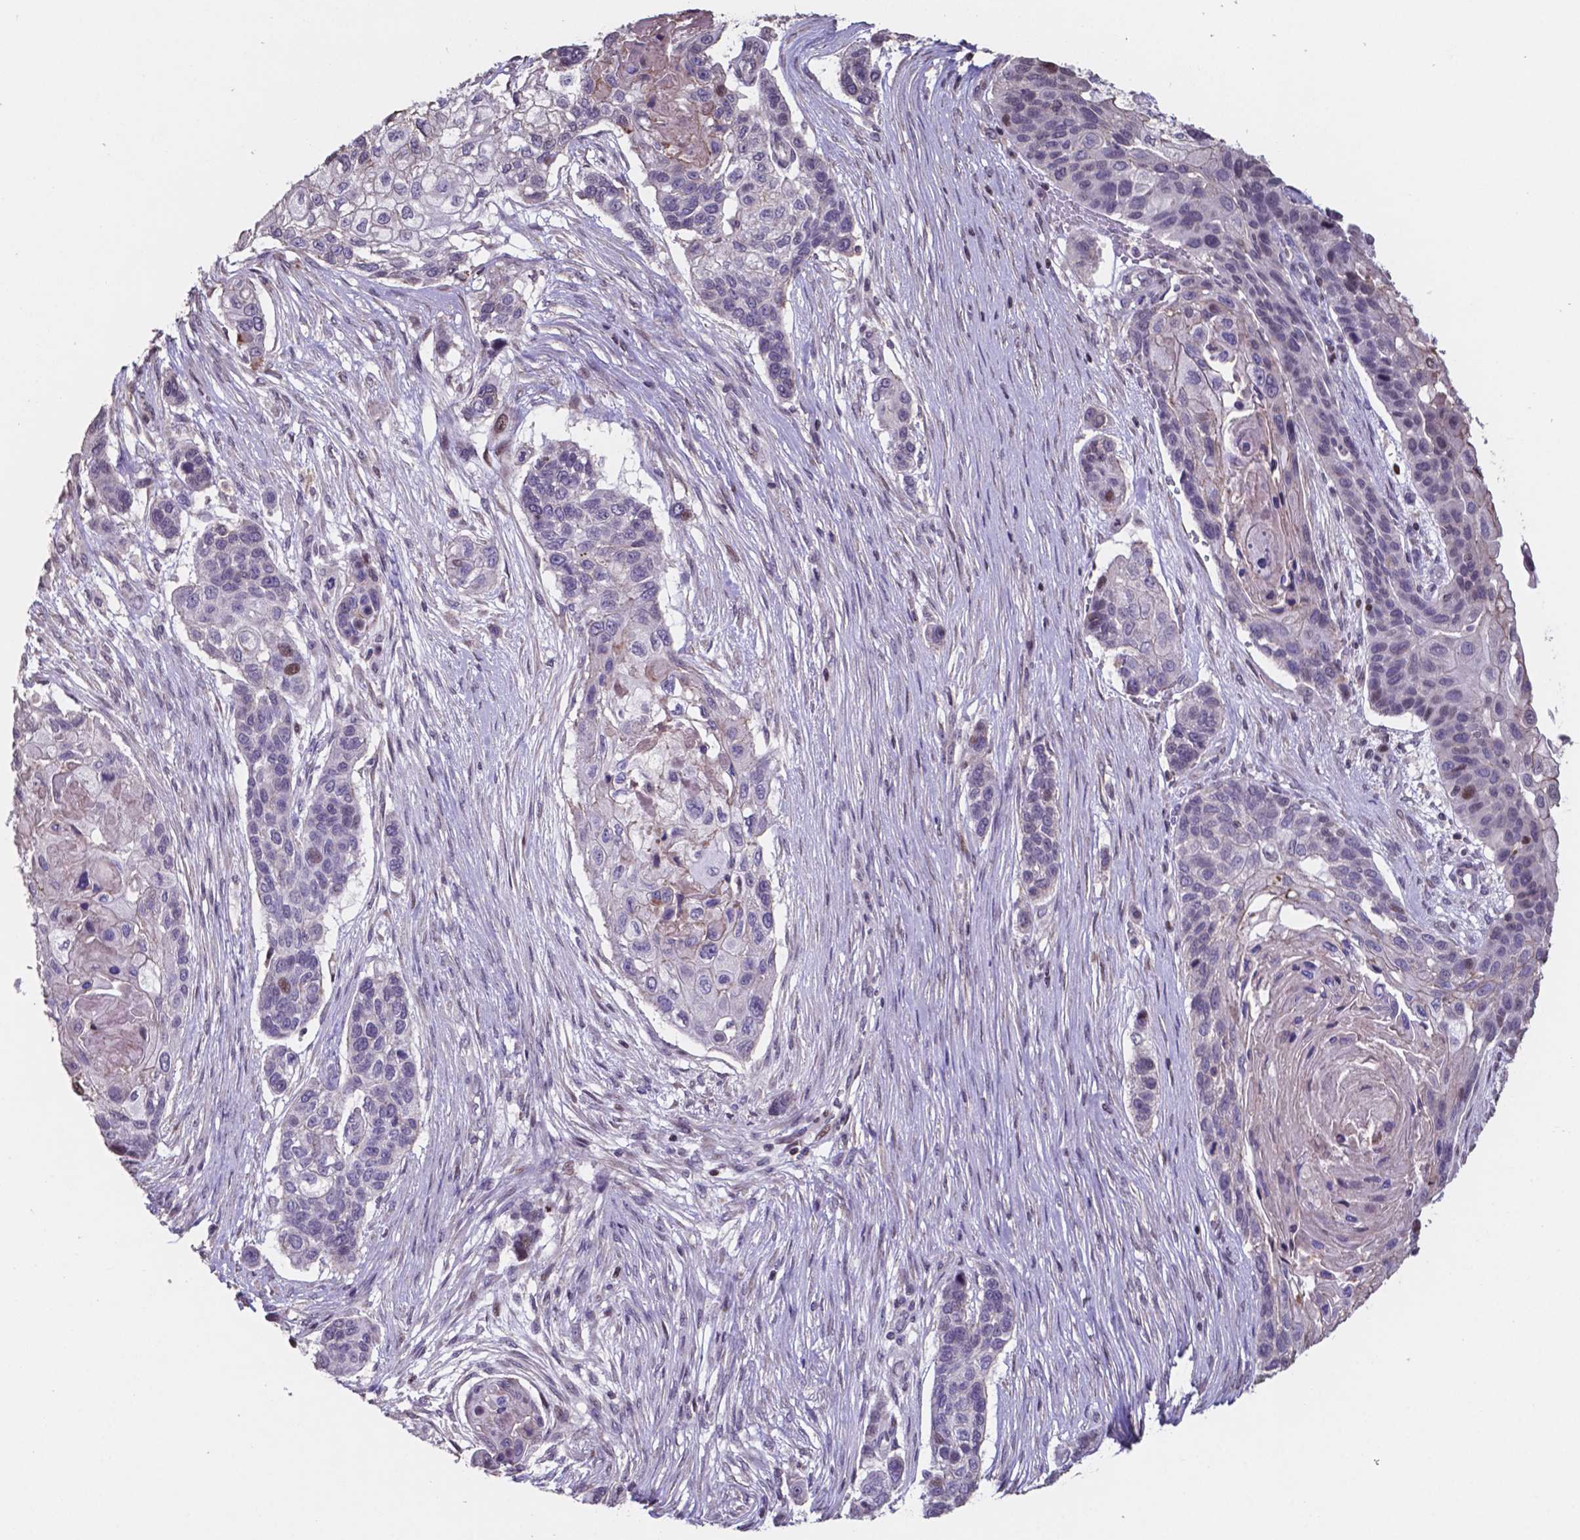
{"staining": {"intensity": "negative", "quantity": "none", "location": "none"}, "tissue": "lung cancer", "cell_type": "Tumor cells", "image_type": "cancer", "snomed": [{"axis": "morphology", "description": "Squamous cell carcinoma, NOS"}, {"axis": "topography", "description": "Lung"}], "caption": "A micrograph of human lung cancer (squamous cell carcinoma) is negative for staining in tumor cells. The staining is performed using DAB (3,3'-diaminobenzidine) brown chromogen with nuclei counter-stained in using hematoxylin.", "gene": "MLC1", "patient": {"sex": "male", "age": 69}}